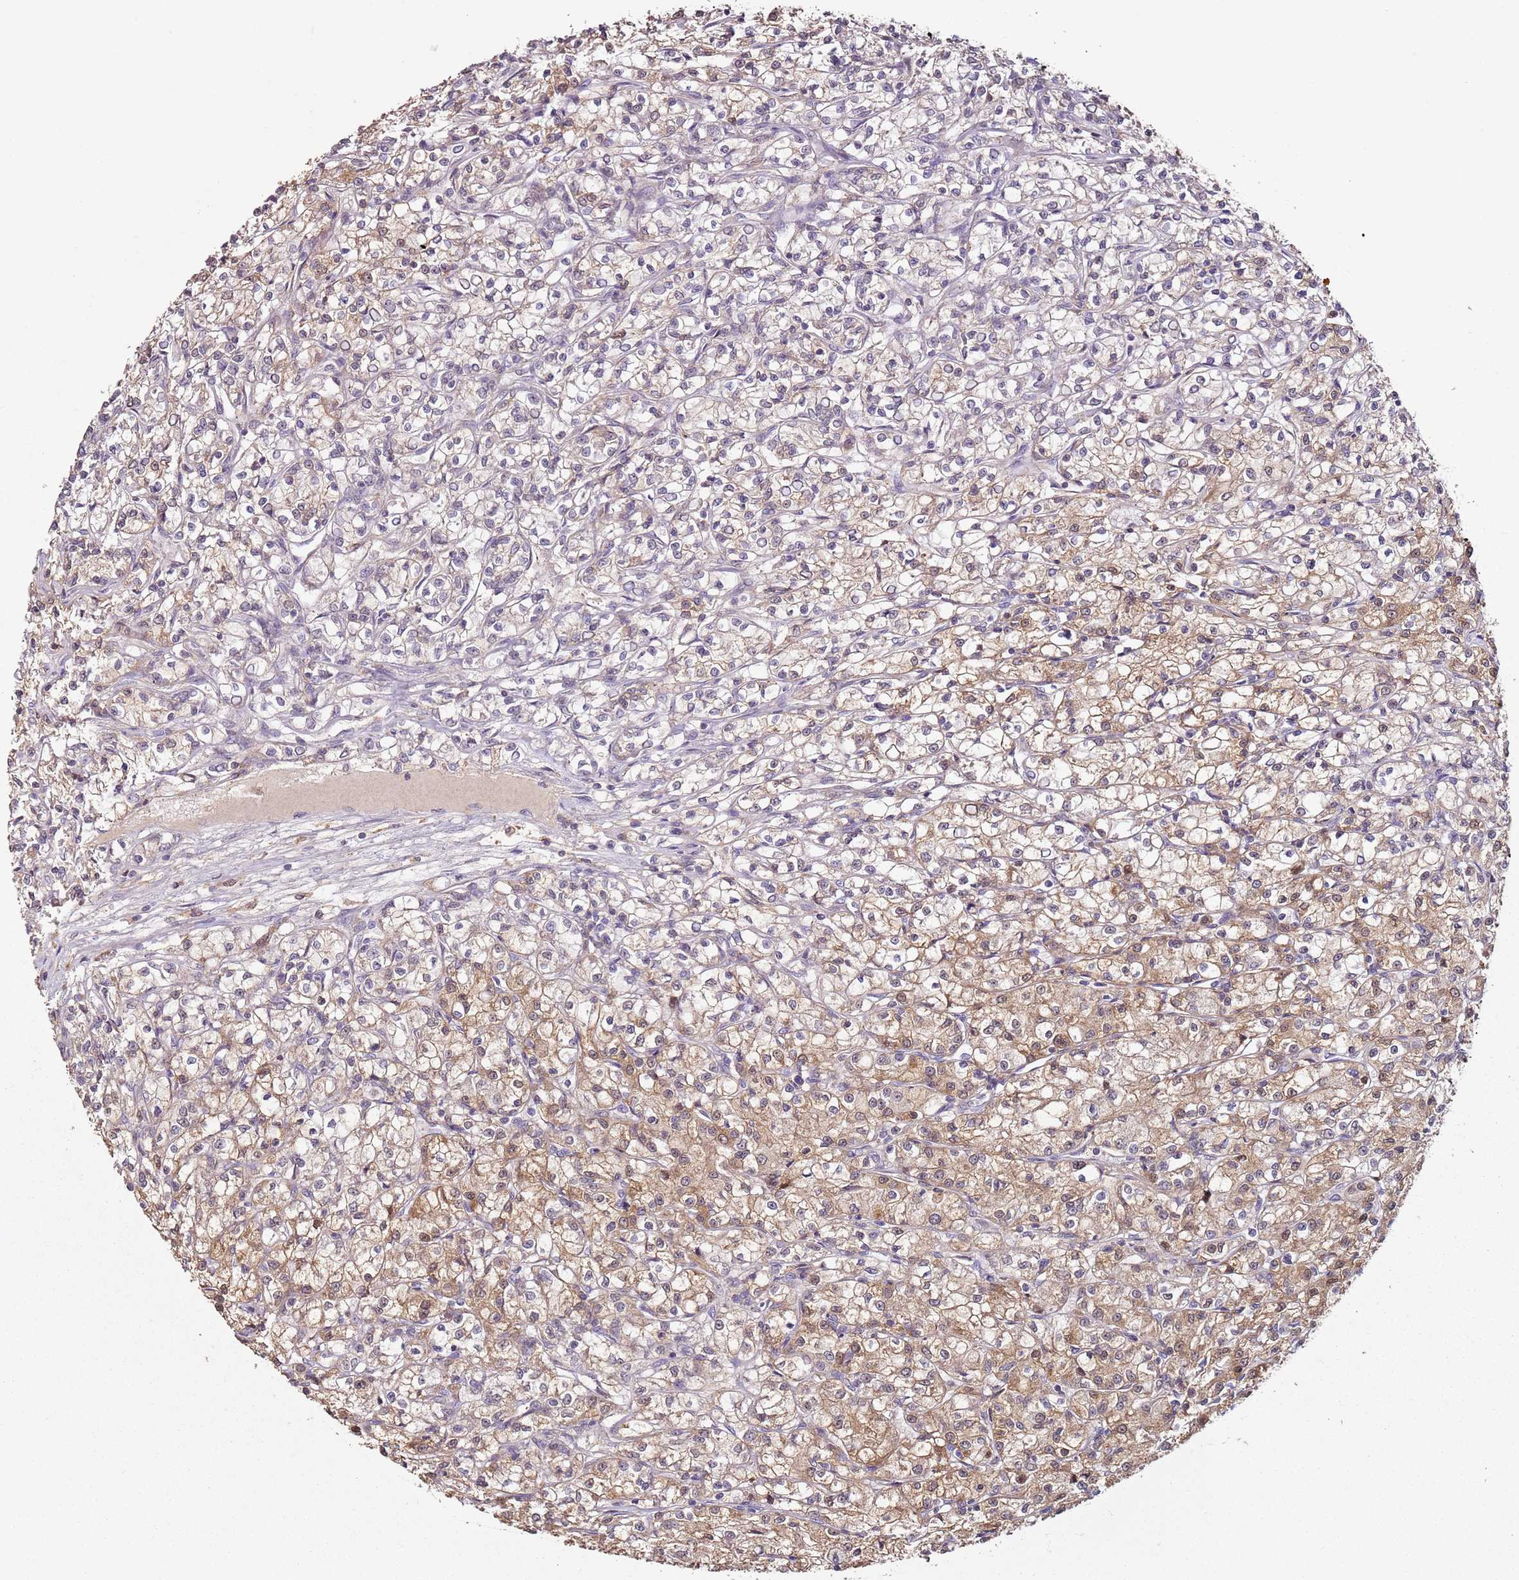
{"staining": {"intensity": "moderate", "quantity": "25%-75%", "location": "cytoplasmic/membranous"}, "tissue": "renal cancer", "cell_type": "Tumor cells", "image_type": "cancer", "snomed": [{"axis": "morphology", "description": "Adenocarcinoma, NOS"}, {"axis": "topography", "description": "Kidney"}], "caption": "Renal adenocarcinoma was stained to show a protein in brown. There is medium levels of moderate cytoplasmic/membranous expression in about 25%-75% of tumor cells. The staining was performed using DAB to visualize the protein expression in brown, while the nuclei were stained in blue with hematoxylin (Magnification: 20x).", "gene": "MDH1", "patient": {"sex": "female", "age": 59}}